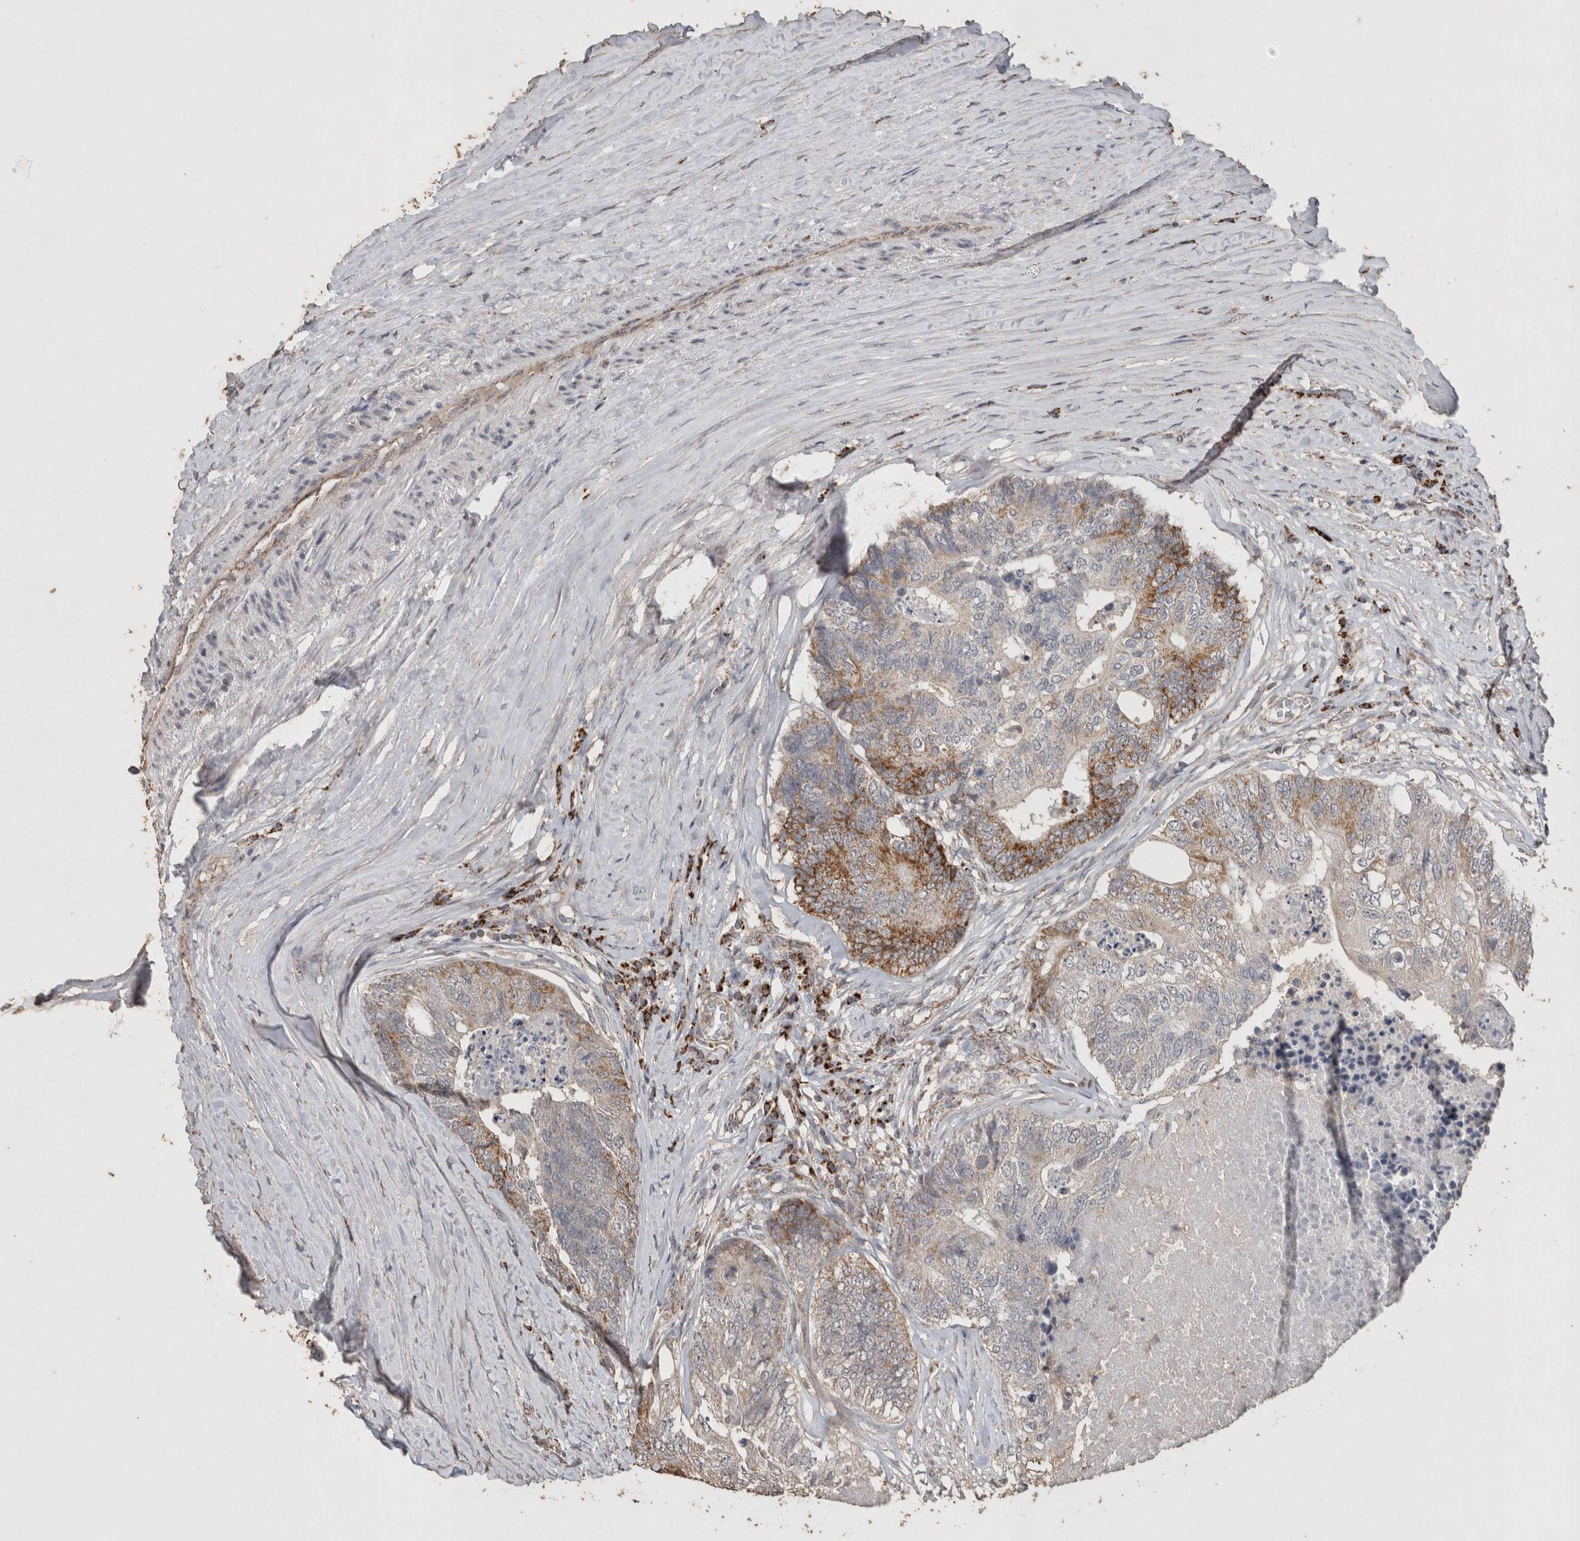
{"staining": {"intensity": "moderate", "quantity": "25%-75%", "location": "cytoplasmic/membranous"}, "tissue": "colorectal cancer", "cell_type": "Tumor cells", "image_type": "cancer", "snomed": [{"axis": "morphology", "description": "Adenocarcinoma, NOS"}, {"axis": "topography", "description": "Colon"}], "caption": "Moderate cytoplasmic/membranous staining is present in about 25%-75% of tumor cells in colorectal cancer (adenocarcinoma).", "gene": "ACADM", "patient": {"sex": "female", "age": 67}}